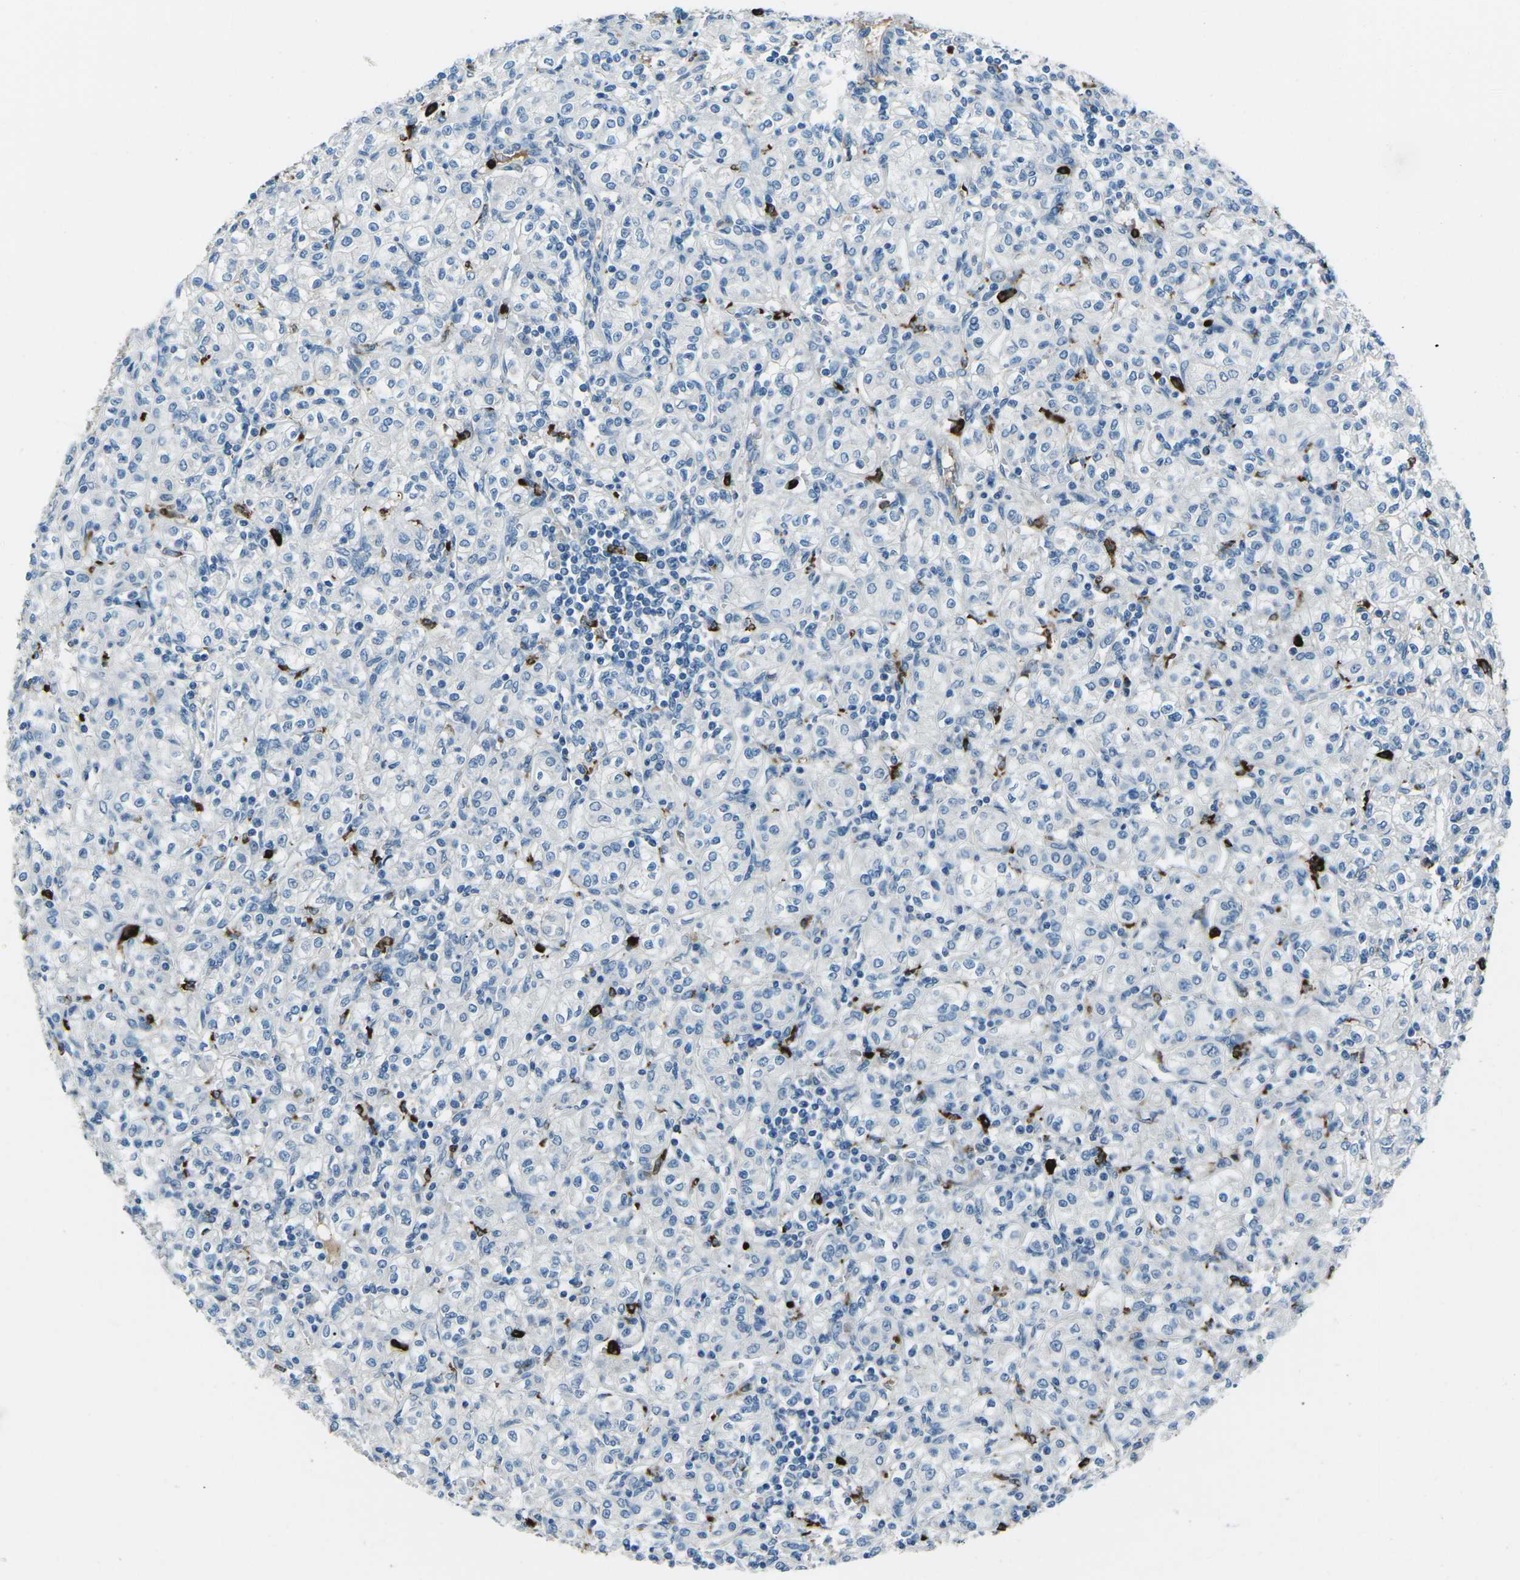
{"staining": {"intensity": "negative", "quantity": "none", "location": "none"}, "tissue": "renal cancer", "cell_type": "Tumor cells", "image_type": "cancer", "snomed": [{"axis": "morphology", "description": "Adenocarcinoma, NOS"}, {"axis": "topography", "description": "Kidney"}], "caption": "Tumor cells are negative for protein expression in human renal cancer.", "gene": "FCN1", "patient": {"sex": "male", "age": 77}}